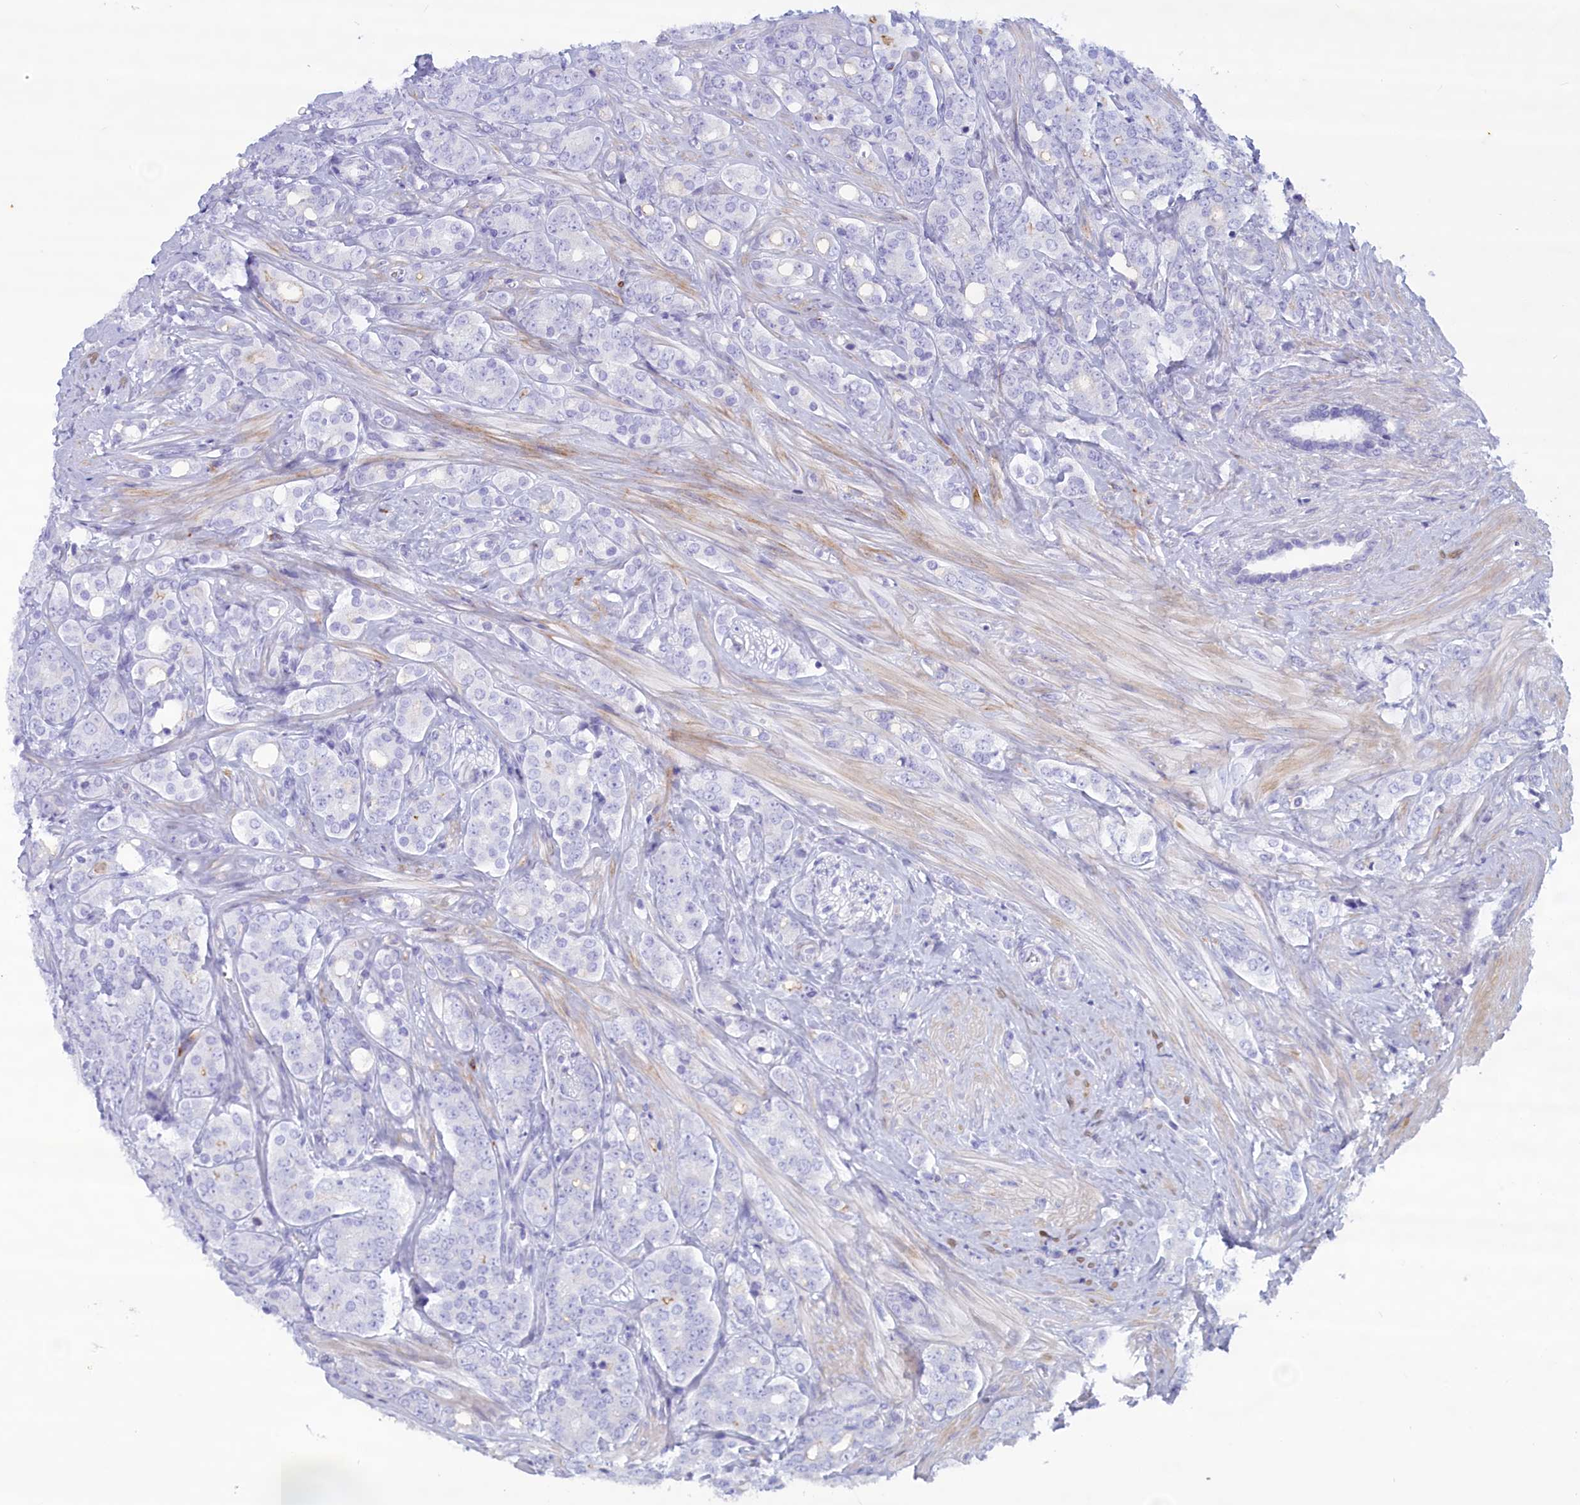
{"staining": {"intensity": "negative", "quantity": "none", "location": "none"}, "tissue": "prostate cancer", "cell_type": "Tumor cells", "image_type": "cancer", "snomed": [{"axis": "morphology", "description": "Adenocarcinoma, High grade"}, {"axis": "topography", "description": "Prostate"}], "caption": "Immunohistochemistry (IHC) micrograph of neoplastic tissue: human prostate cancer (high-grade adenocarcinoma) stained with DAB shows no significant protein positivity in tumor cells.", "gene": "MPV17L2", "patient": {"sex": "male", "age": 62}}